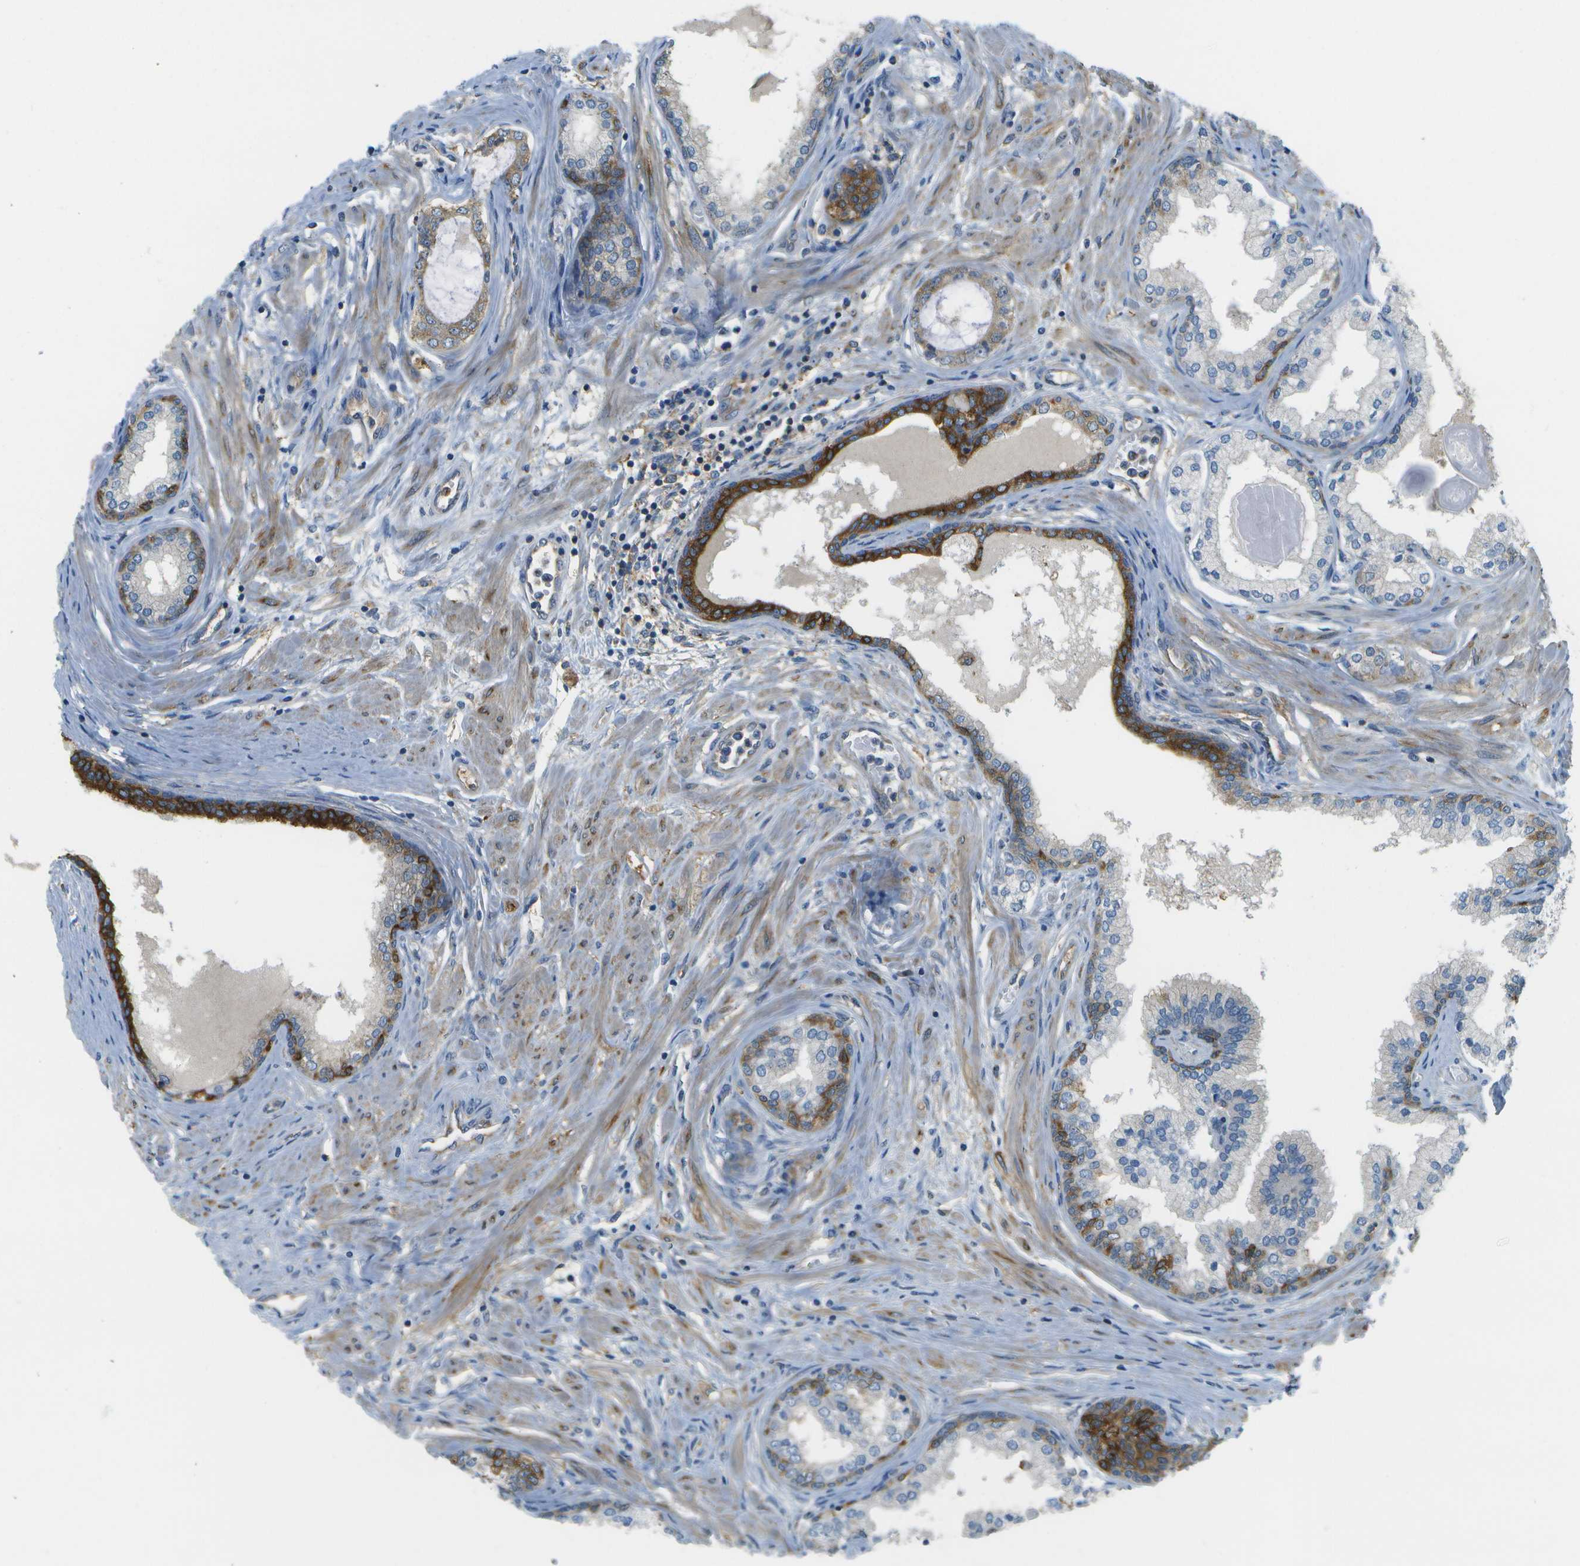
{"staining": {"intensity": "moderate", "quantity": "<25%", "location": "cytoplasmic/membranous"}, "tissue": "prostate cancer", "cell_type": "Tumor cells", "image_type": "cancer", "snomed": [{"axis": "morphology", "description": "Adenocarcinoma, Low grade"}, {"axis": "topography", "description": "Prostate"}], "caption": "Prostate cancer (adenocarcinoma (low-grade)) was stained to show a protein in brown. There is low levels of moderate cytoplasmic/membranous expression in about <25% of tumor cells.", "gene": "WNK2", "patient": {"sex": "male", "age": 63}}